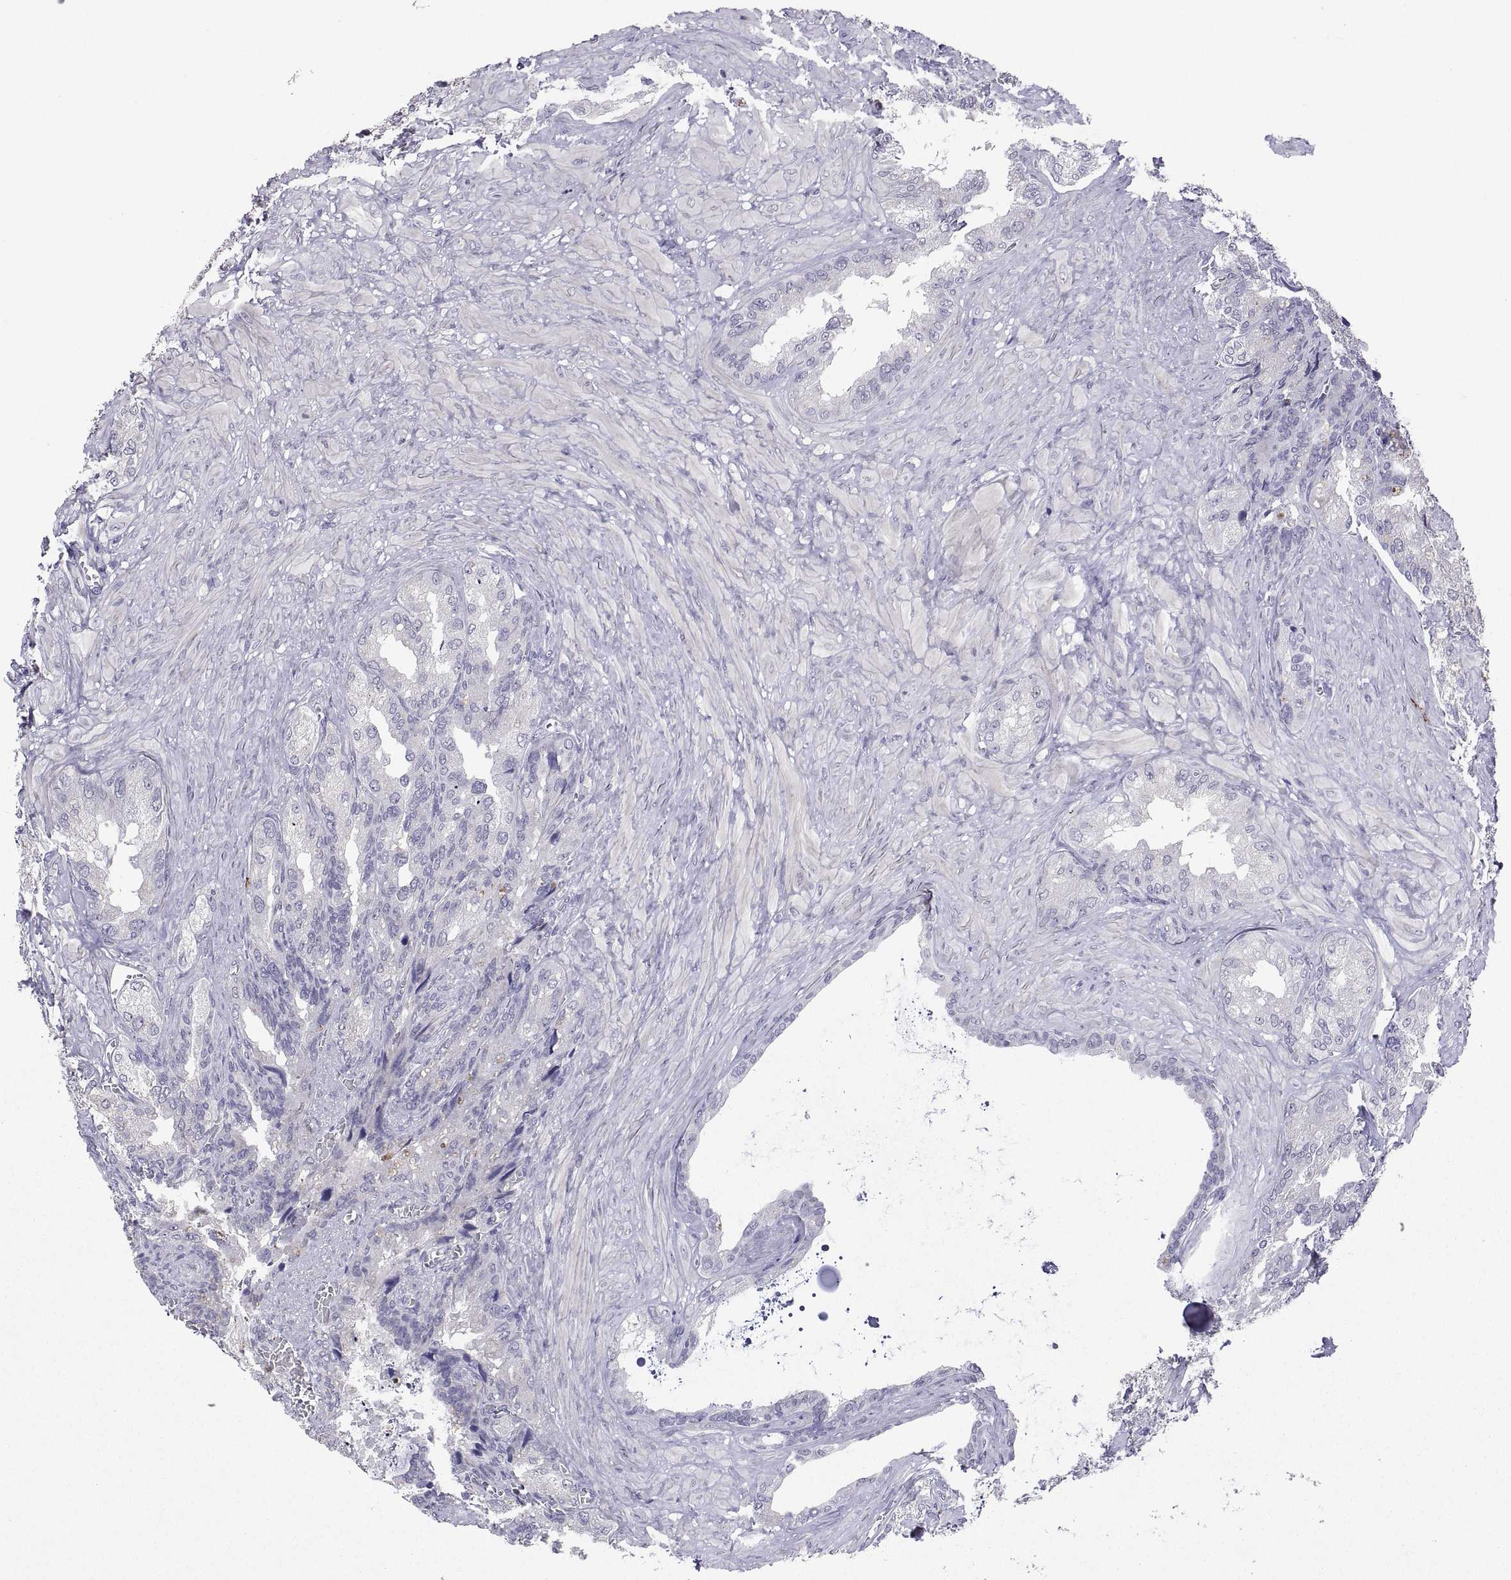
{"staining": {"intensity": "negative", "quantity": "none", "location": "none"}, "tissue": "seminal vesicle", "cell_type": "Glandular cells", "image_type": "normal", "snomed": [{"axis": "morphology", "description": "Normal tissue, NOS"}, {"axis": "topography", "description": "Seminal veicle"}], "caption": "DAB (3,3'-diaminobenzidine) immunohistochemical staining of unremarkable human seminal vesicle reveals no significant expression in glandular cells. (Immunohistochemistry, brightfield microscopy, high magnification).", "gene": "MS4A1", "patient": {"sex": "male", "age": 72}}